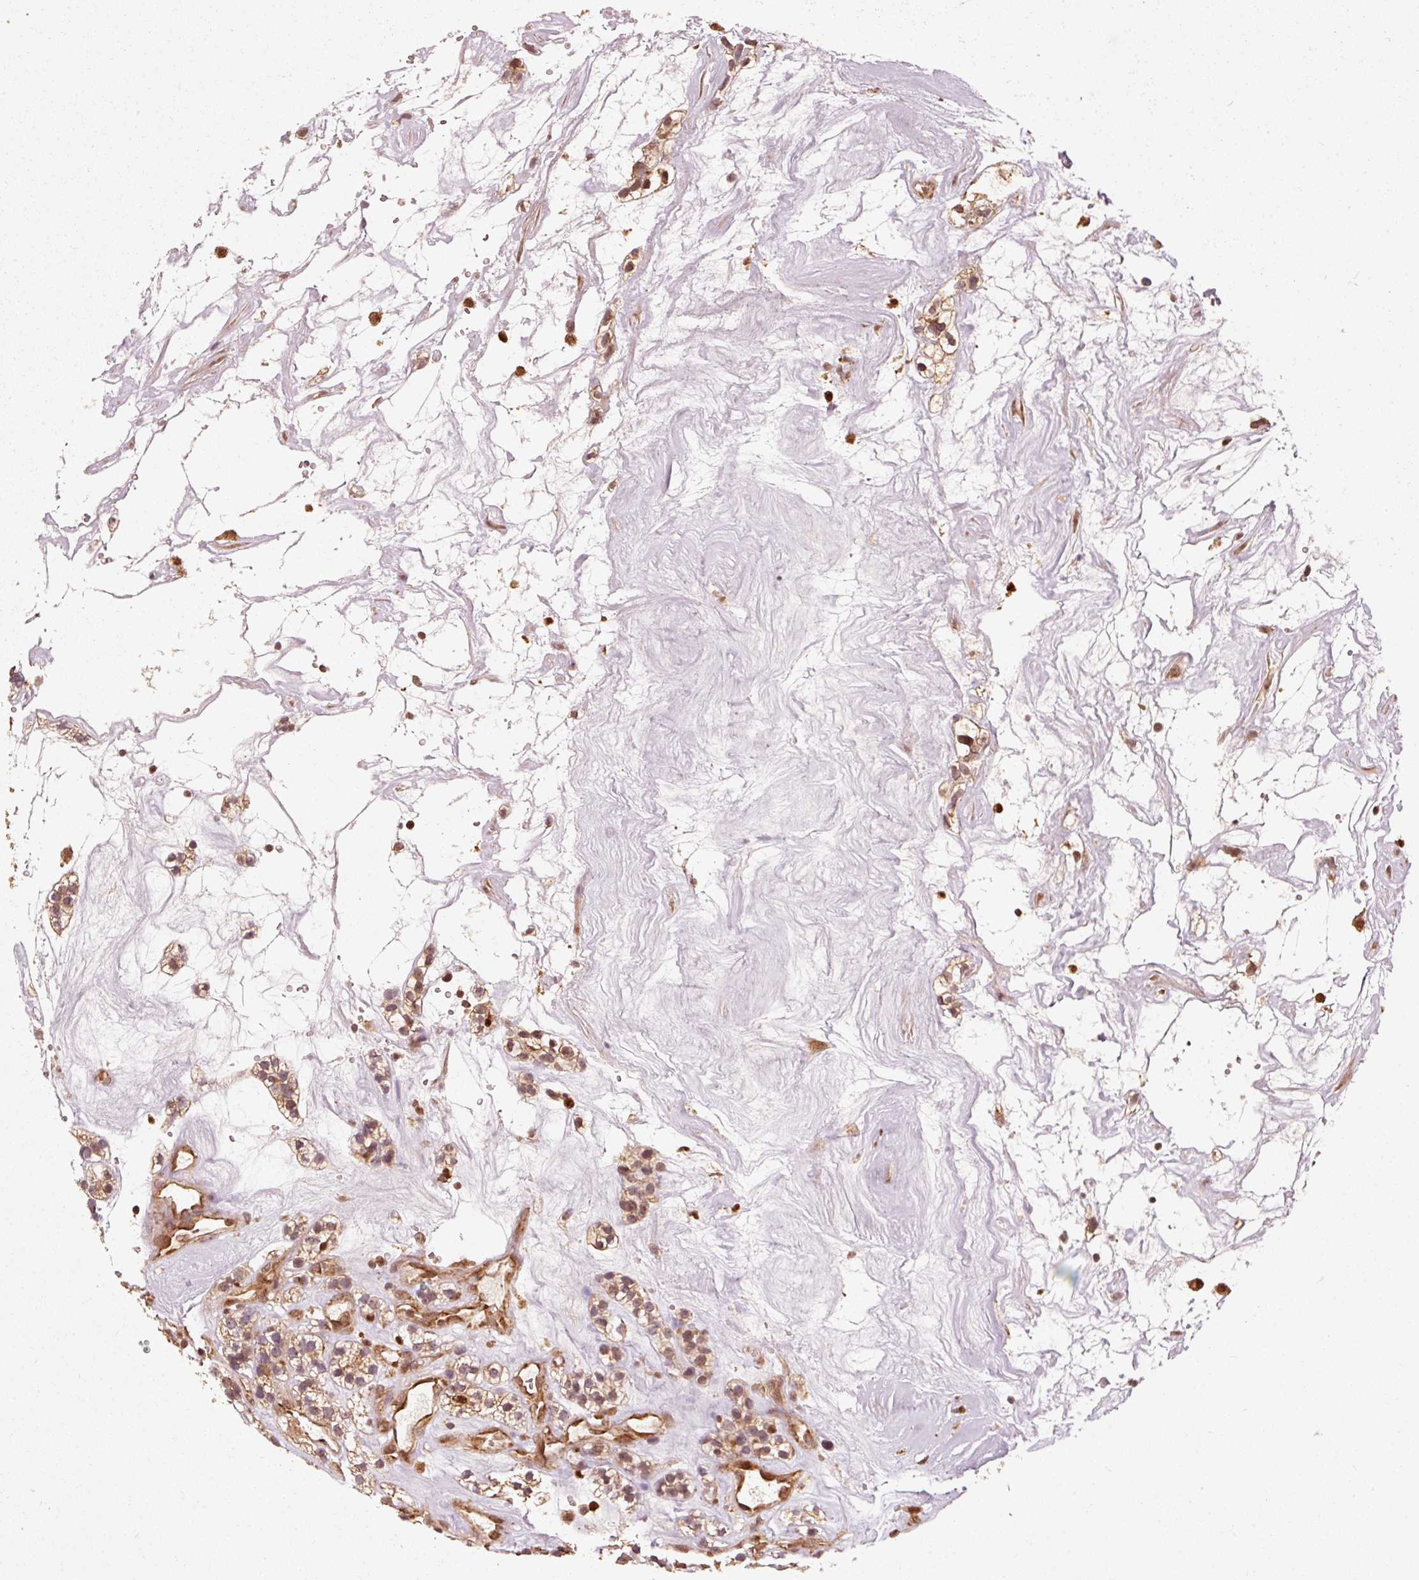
{"staining": {"intensity": "moderate", "quantity": ">75%", "location": "cytoplasmic/membranous"}, "tissue": "renal cancer", "cell_type": "Tumor cells", "image_type": "cancer", "snomed": [{"axis": "morphology", "description": "Adenocarcinoma, NOS"}, {"axis": "topography", "description": "Kidney"}], "caption": "This micrograph reveals renal cancer (adenocarcinoma) stained with immunohistochemistry (IHC) to label a protein in brown. The cytoplasmic/membranous of tumor cells show moderate positivity for the protein. Nuclei are counter-stained blue.", "gene": "MRPL16", "patient": {"sex": "female", "age": 57}}